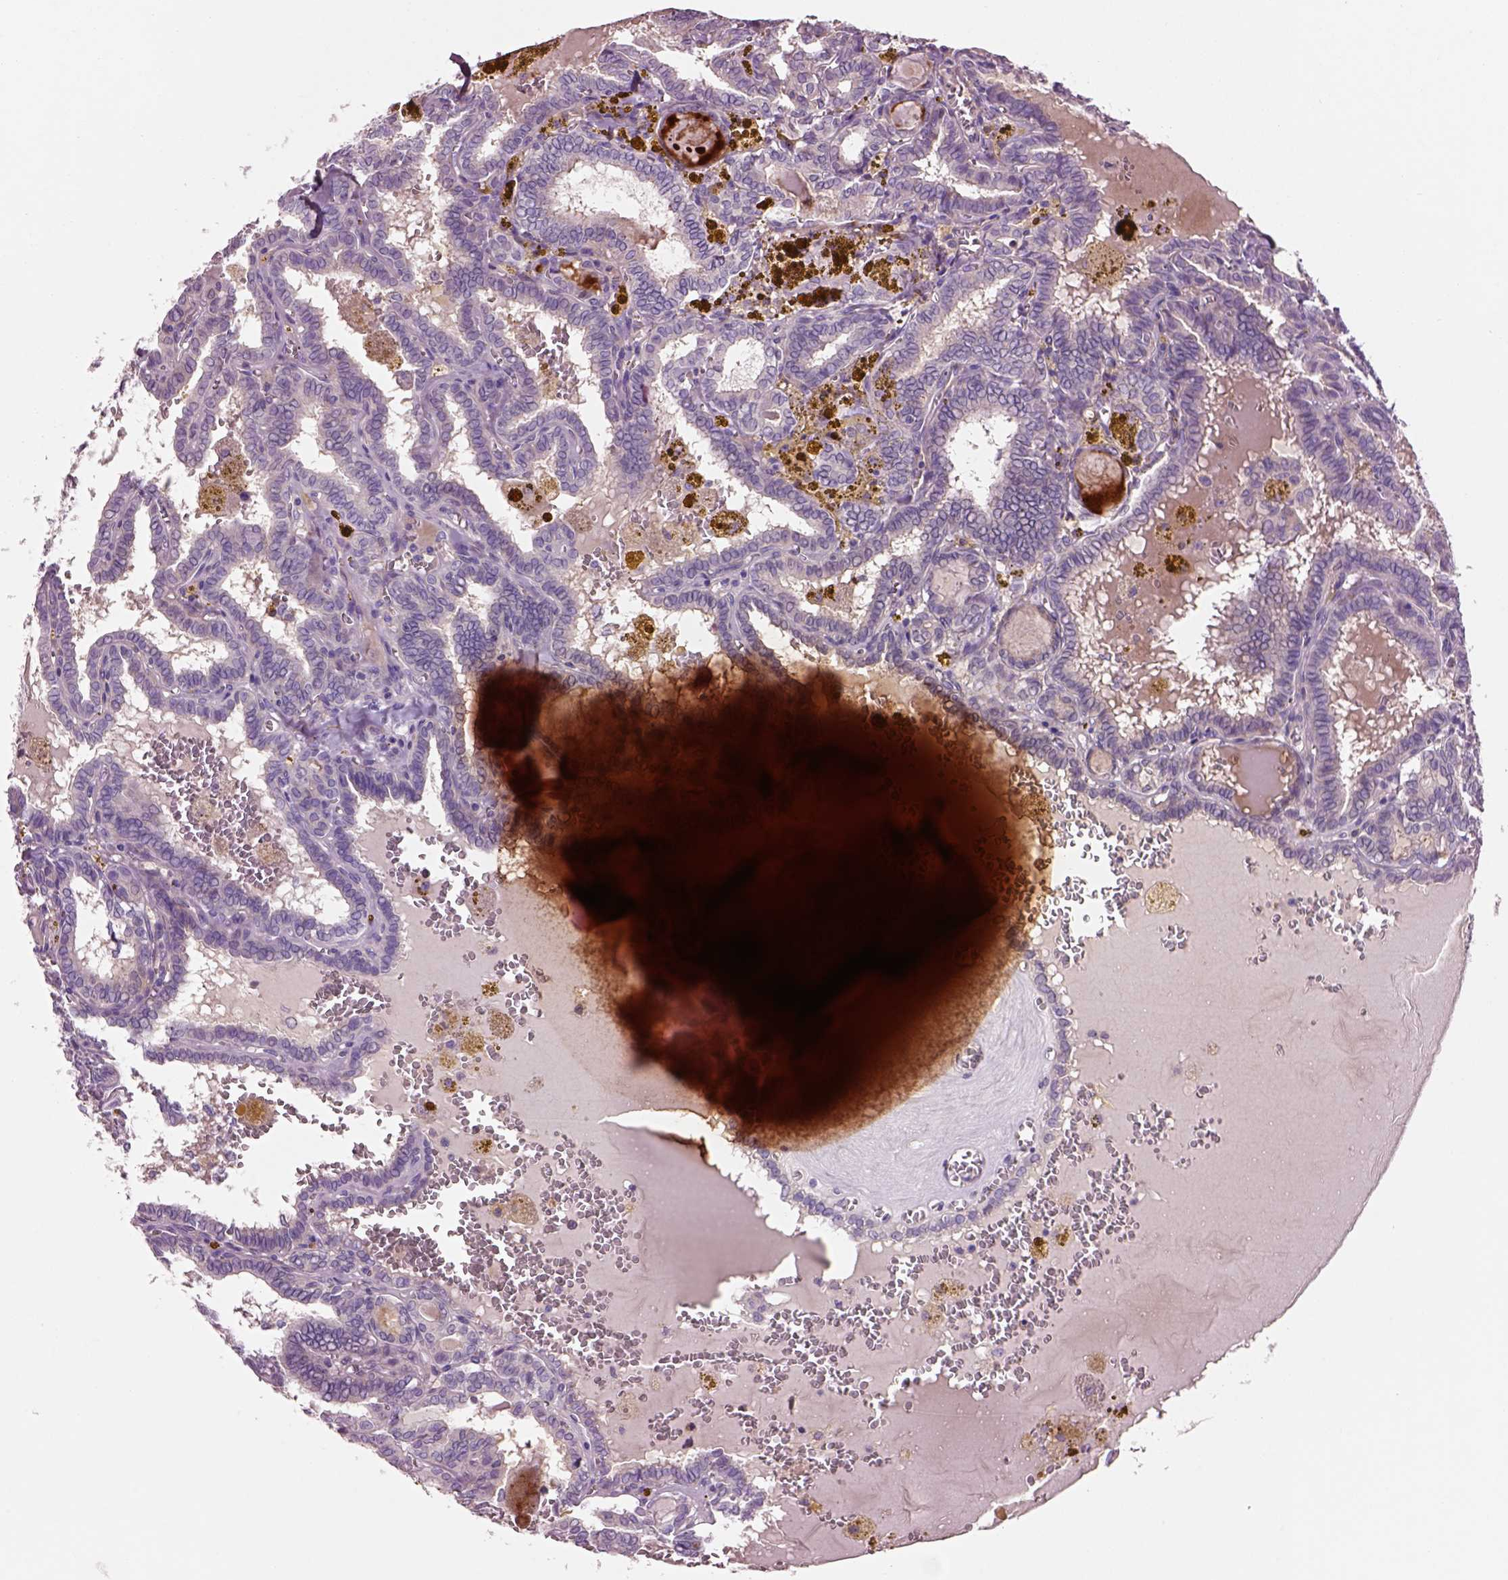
{"staining": {"intensity": "negative", "quantity": "none", "location": "none"}, "tissue": "thyroid cancer", "cell_type": "Tumor cells", "image_type": "cancer", "snomed": [{"axis": "morphology", "description": "Papillary adenocarcinoma, NOS"}, {"axis": "topography", "description": "Thyroid gland"}], "caption": "This is an immunohistochemistry (IHC) histopathology image of thyroid cancer (papillary adenocarcinoma). There is no staining in tumor cells.", "gene": "PLPP7", "patient": {"sex": "female", "age": 39}}